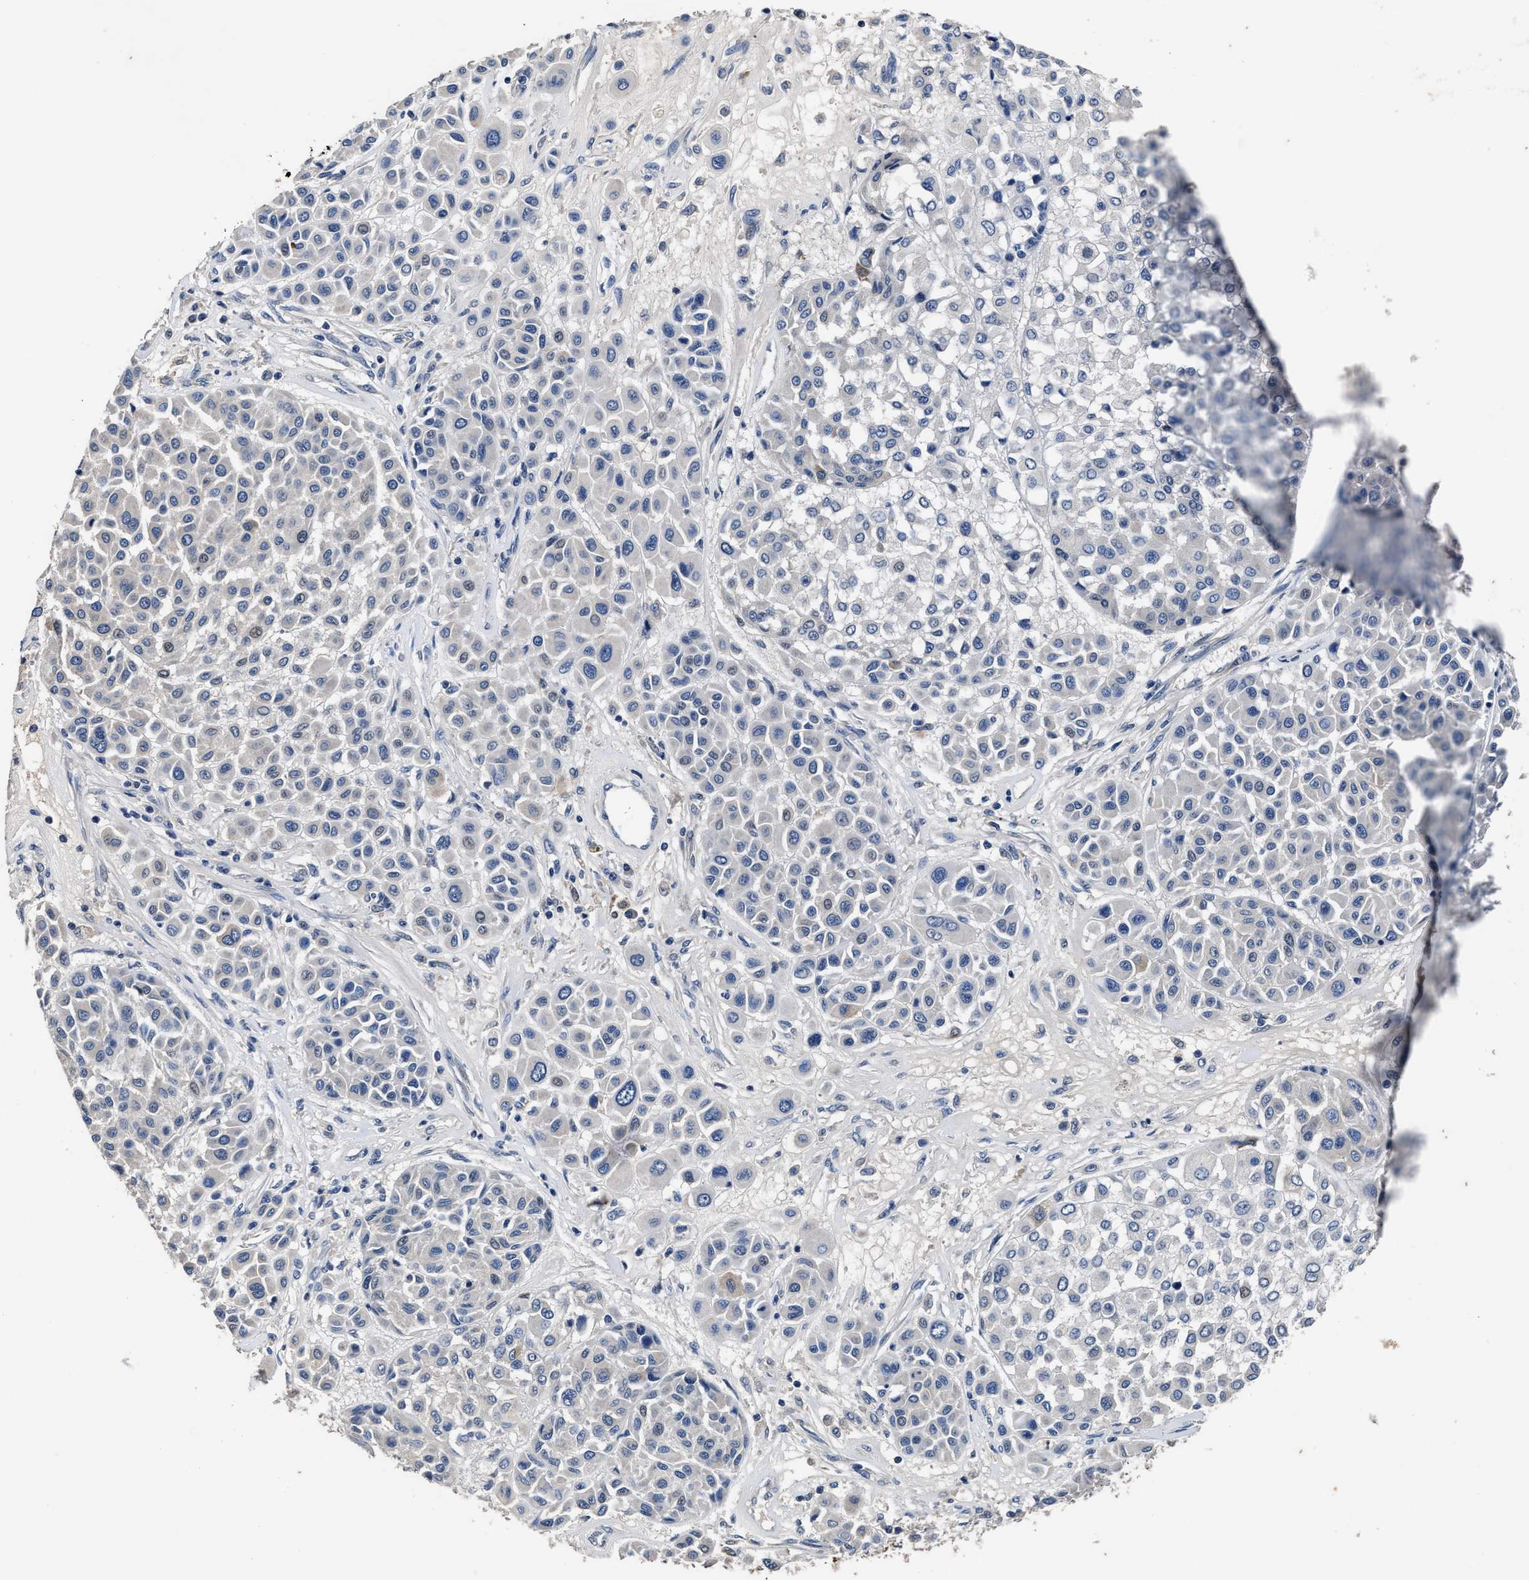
{"staining": {"intensity": "negative", "quantity": "none", "location": "none"}, "tissue": "melanoma", "cell_type": "Tumor cells", "image_type": "cancer", "snomed": [{"axis": "morphology", "description": "Malignant melanoma, Metastatic site"}, {"axis": "topography", "description": "Soft tissue"}], "caption": "This is a histopathology image of IHC staining of malignant melanoma (metastatic site), which shows no positivity in tumor cells. Nuclei are stained in blue.", "gene": "UBR4", "patient": {"sex": "male", "age": 41}}